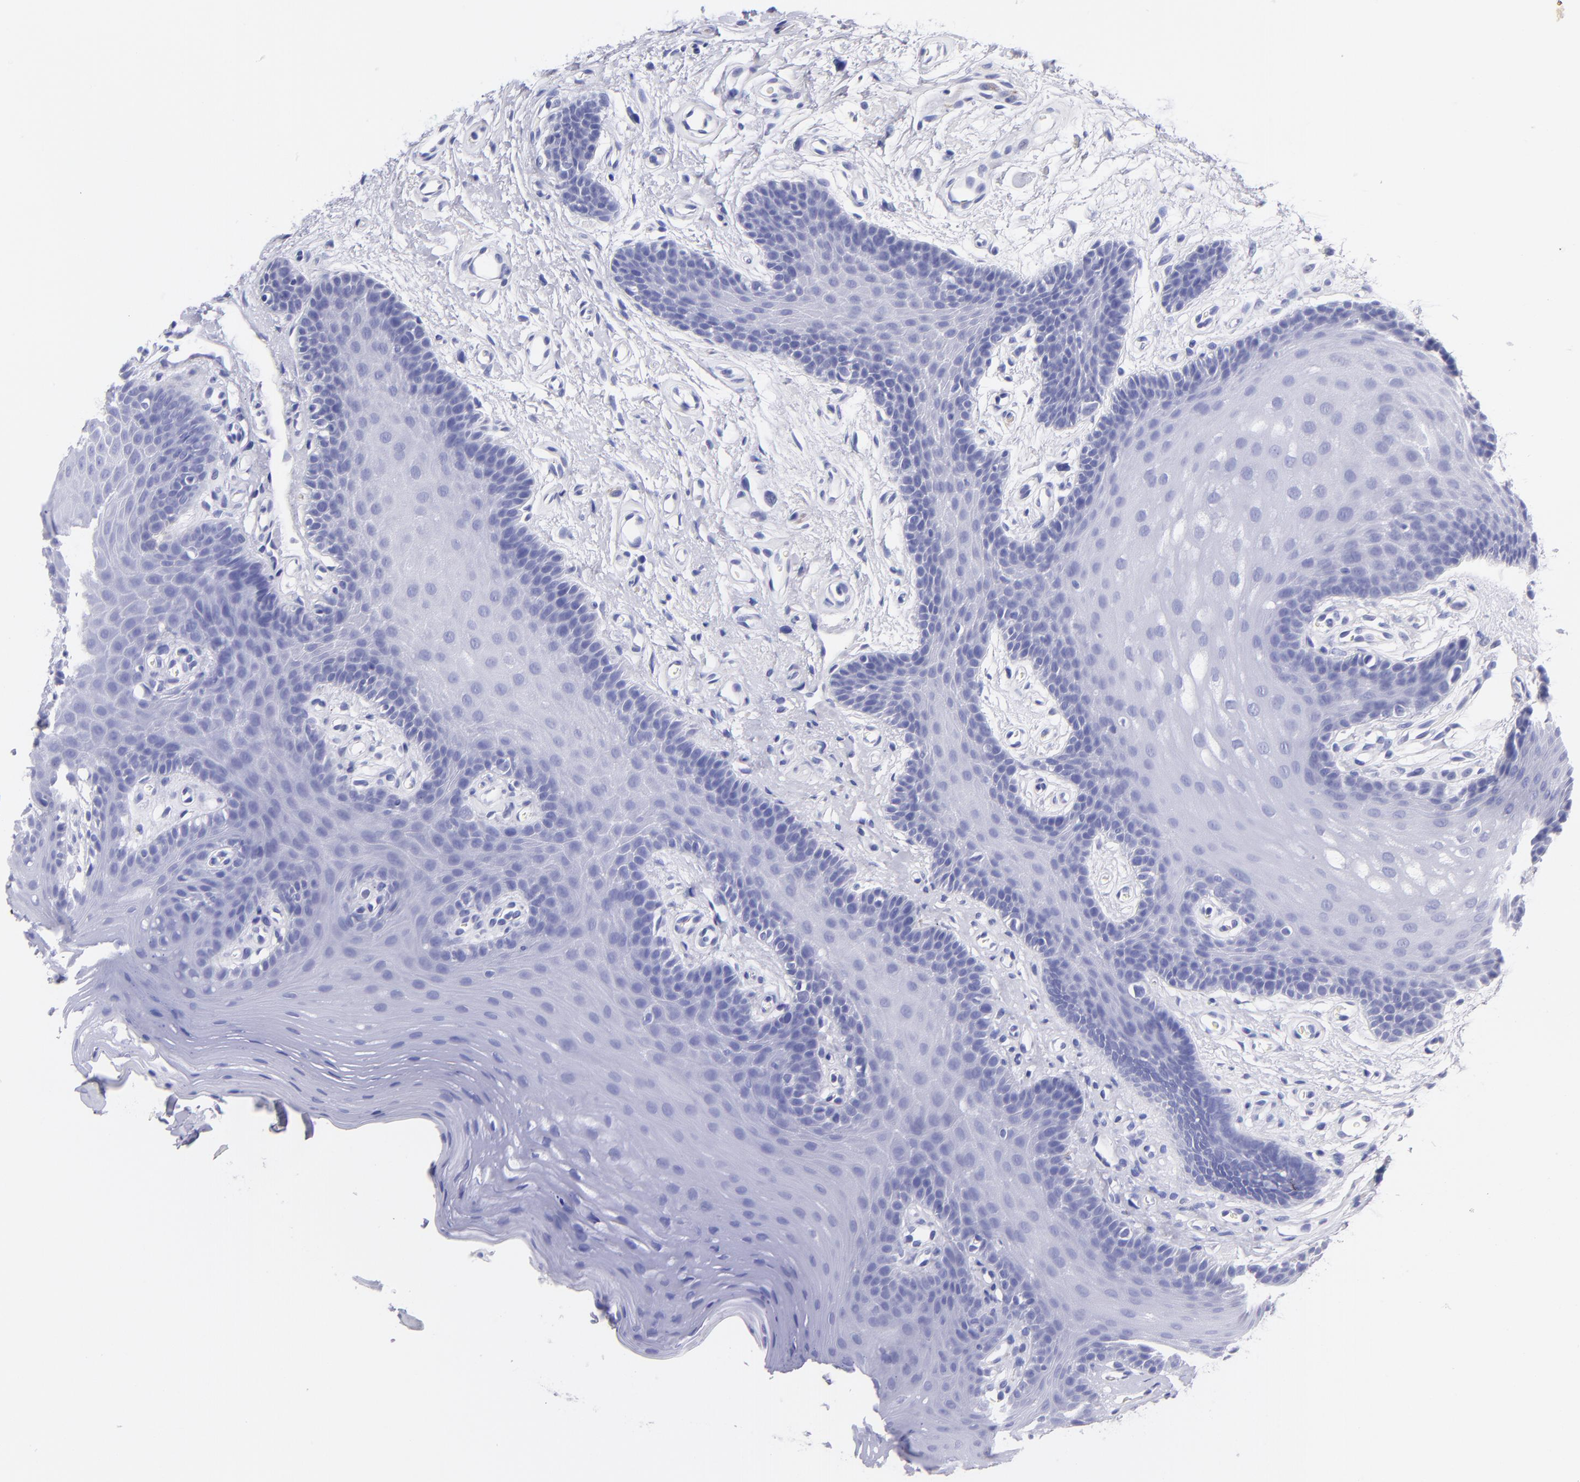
{"staining": {"intensity": "negative", "quantity": "none", "location": "none"}, "tissue": "oral mucosa", "cell_type": "Squamous epithelial cells", "image_type": "normal", "snomed": [{"axis": "morphology", "description": "Normal tissue, NOS"}, {"axis": "topography", "description": "Oral tissue"}], "caption": "Immunohistochemistry of benign oral mucosa shows no positivity in squamous epithelial cells.", "gene": "CNP", "patient": {"sex": "male", "age": 62}}